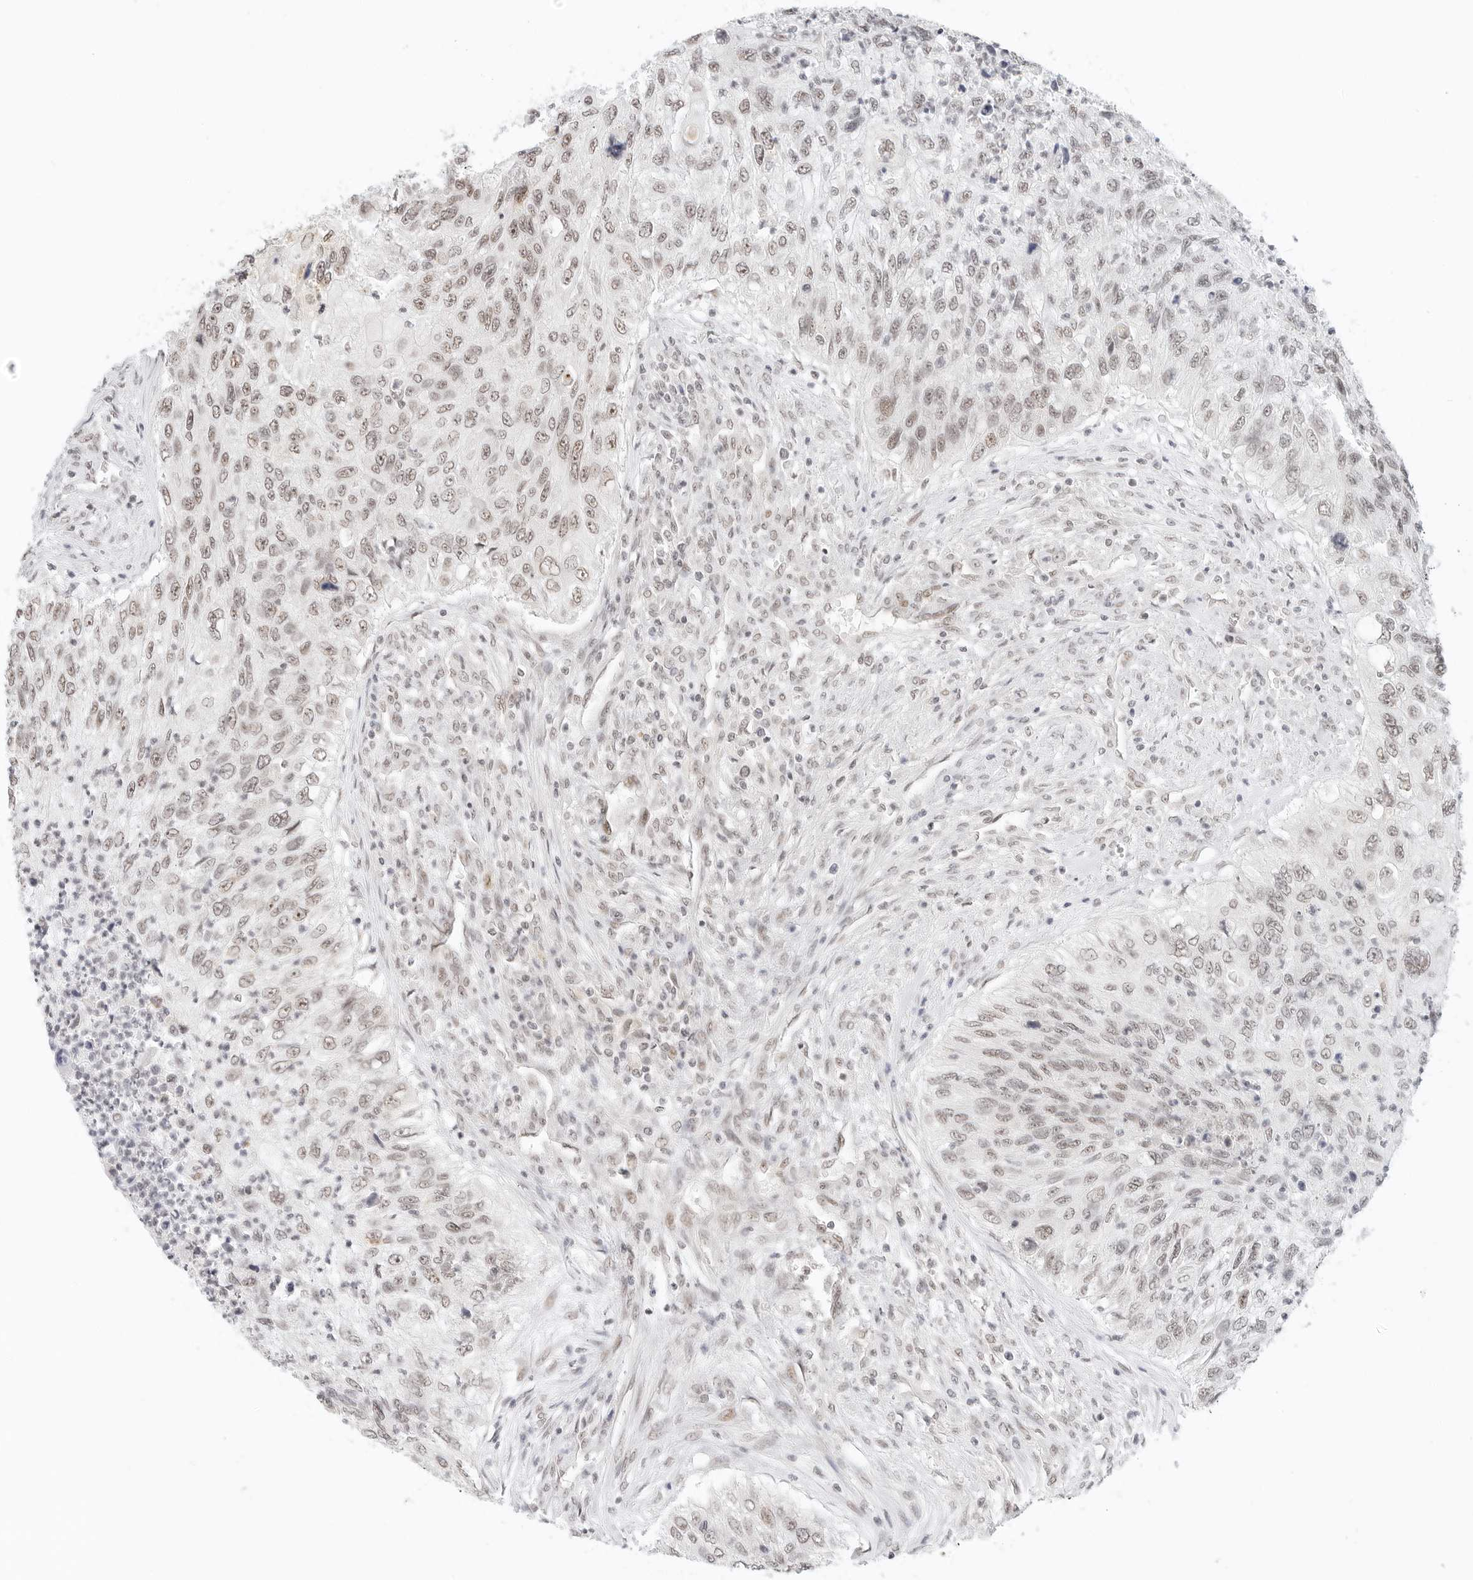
{"staining": {"intensity": "weak", "quantity": "25%-75%", "location": "nuclear"}, "tissue": "urothelial cancer", "cell_type": "Tumor cells", "image_type": "cancer", "snomed": [{"axis": "morphology", "description": "Urothelial carcinoma, High grade"}, {"axis": "topography", "description": "Urinary bladder"}], "caption": "Human urothelial cancer stained with a brown dye exhibits weak nuclear positive staining in approximately 25%-75% of tumor cells.", "gene": "NEO1", "patient": {"sex": "female", "age": 60}}